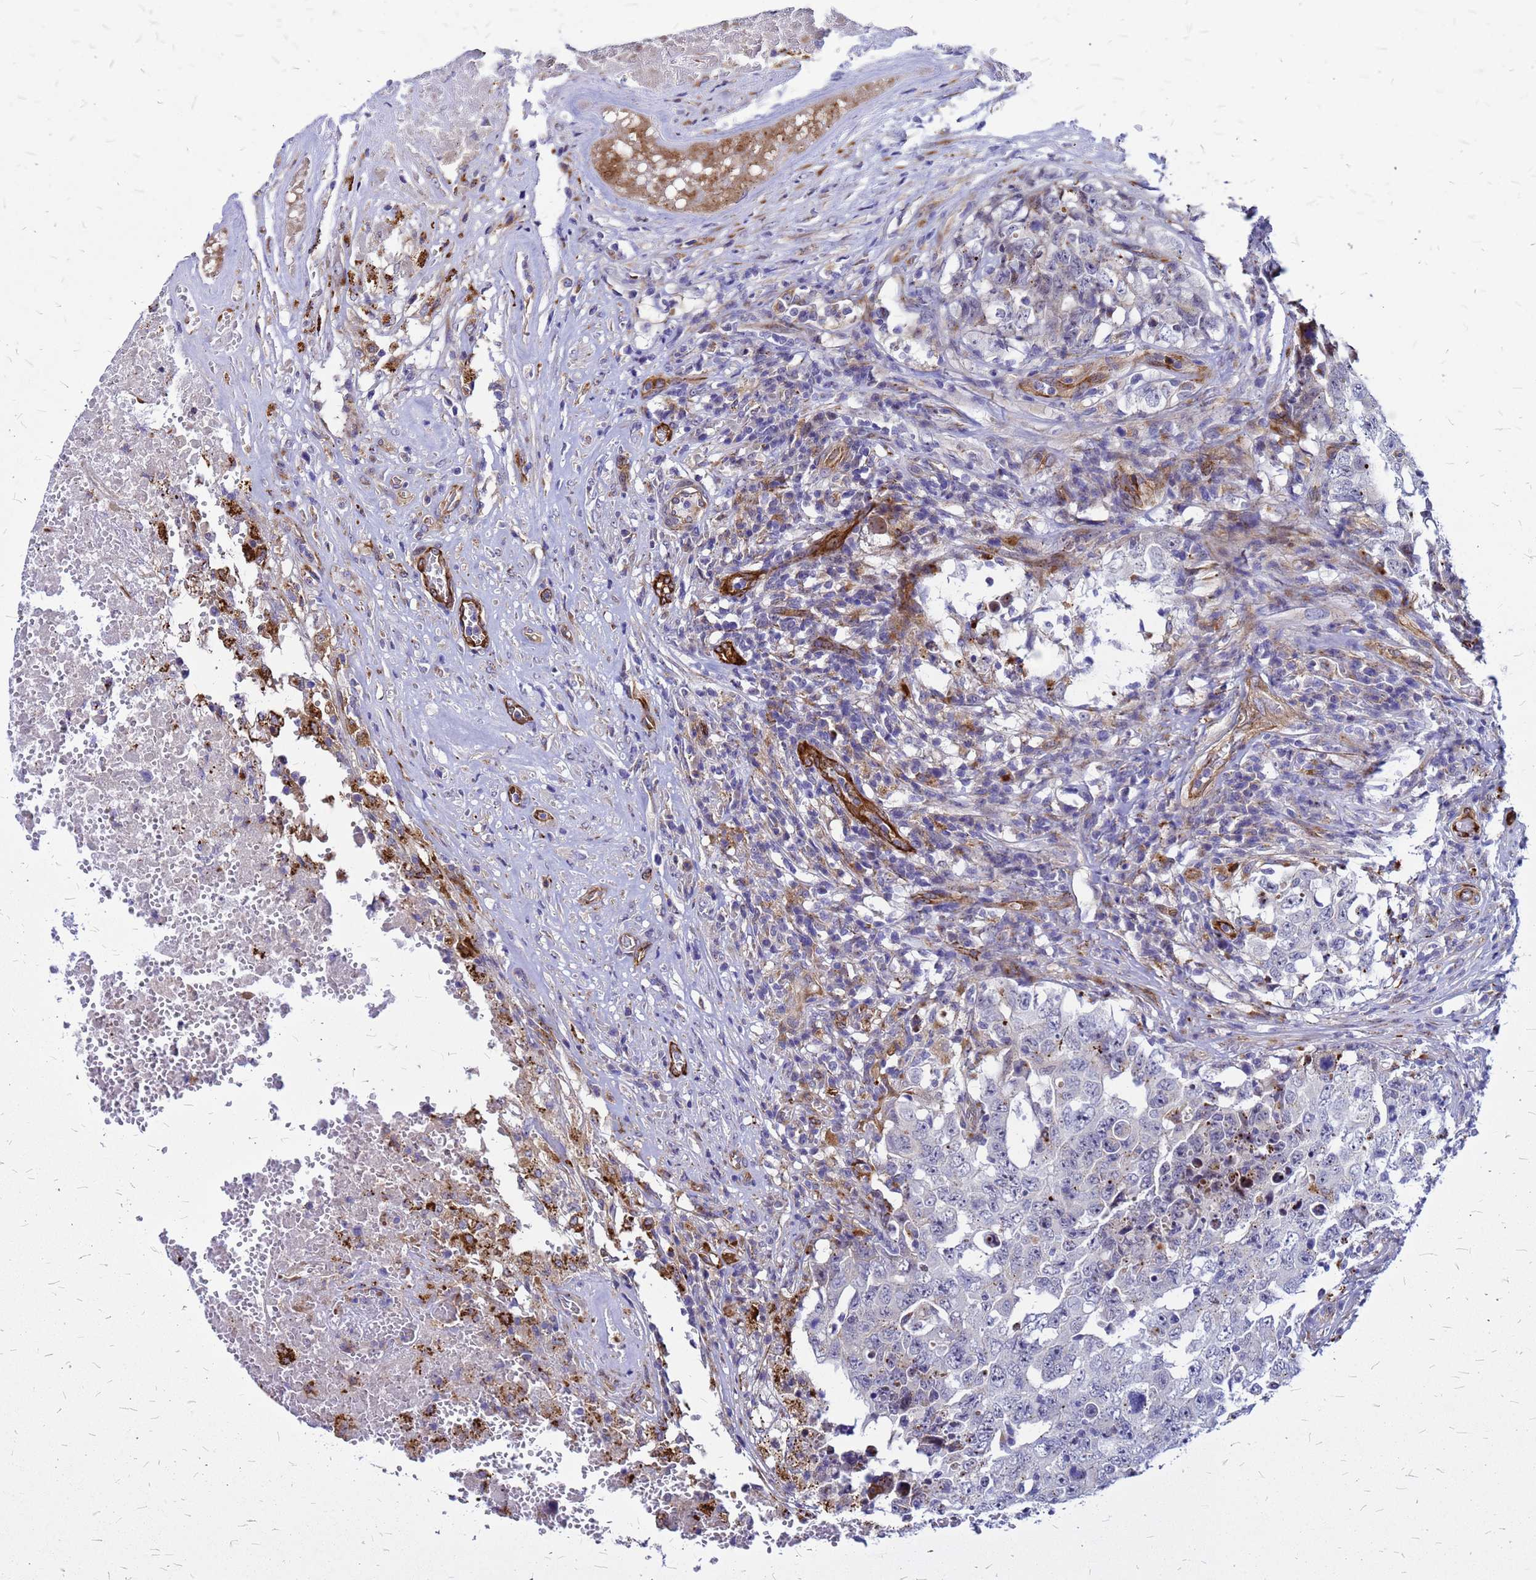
{"staining": {"intensity": "moderate", "quantity": "<25%", "location": "cytoplasmic/membranous"}, "tissue": "testis cancer", "cell_type": "Tumor cells", "image_type": "cancer", "snomed": [{"axis": "morphology", "description": "Carcinoma, Embryonal, NOS"}, {"axis": "topography", "description": "Testis"}], "caption": "Tumor cells demonstrate moderate cytoplasmic/membranous expression in approximately <25% of cells in embryonal carcinoma (testis). Immunohistochemistry (ihc) stains the protein of interest in brown and the nuclei are stained blue.", "gene": "NOSTRIN", "patient": {"sex": "male", "age": 26}}